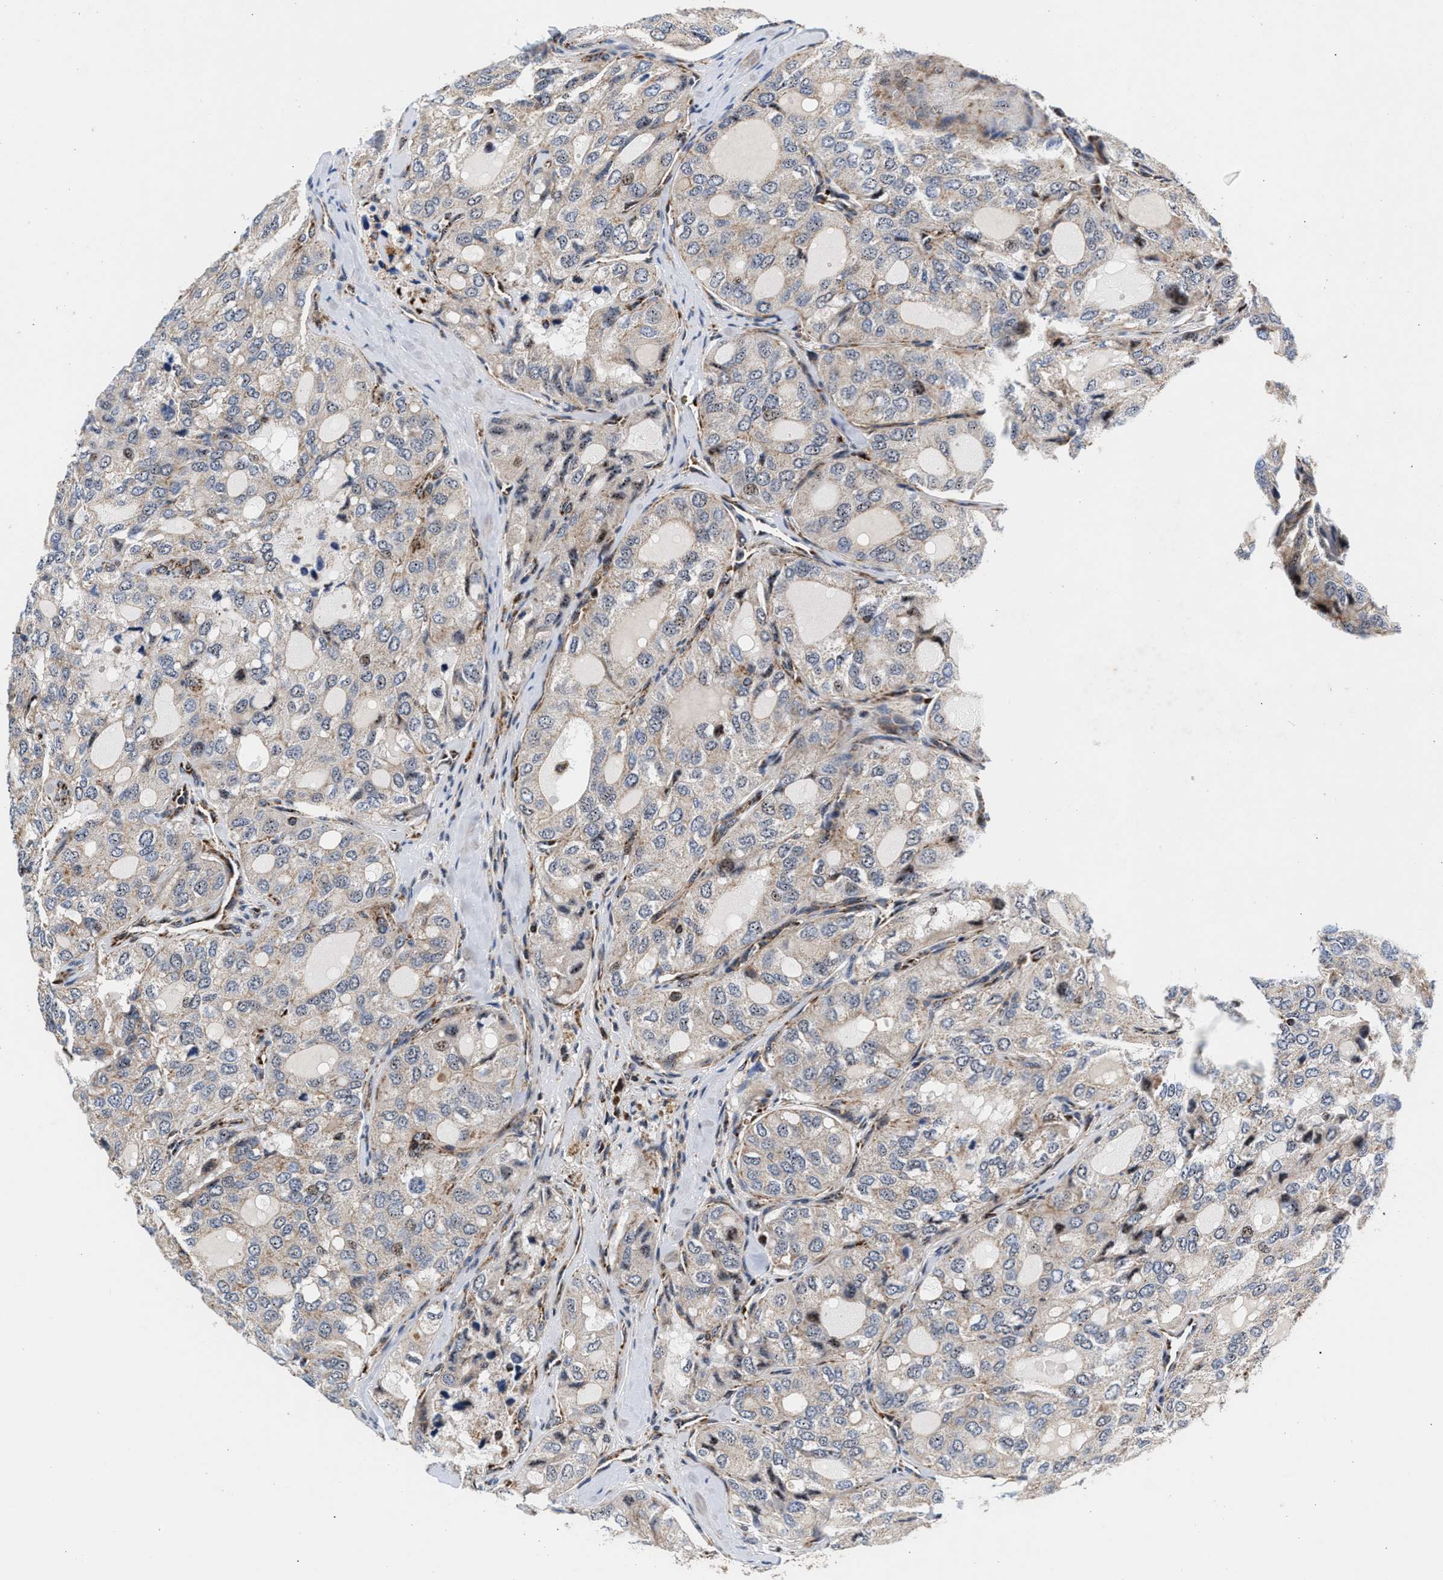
{"staining": {"intensity": "negative", "quantity": "none", "location": "none"}, "tissue": "thyroid cancer", "cell_type": "Tumor cells", "image_type": "cancer", "snomed": [{"axis": "morphology", "description": "Follicular adenoma carcinoma, NOS"}, {"axis": "topography", "description": "Thyroid gland"}], "caption": "Thyroid cancer (follicular adenoma carcinoma) stained for a protein using immunohistochemistry reveals no positivity tumor cells.", "gene": "SGK1", "patient": {"sex": "male", "age": 75}}